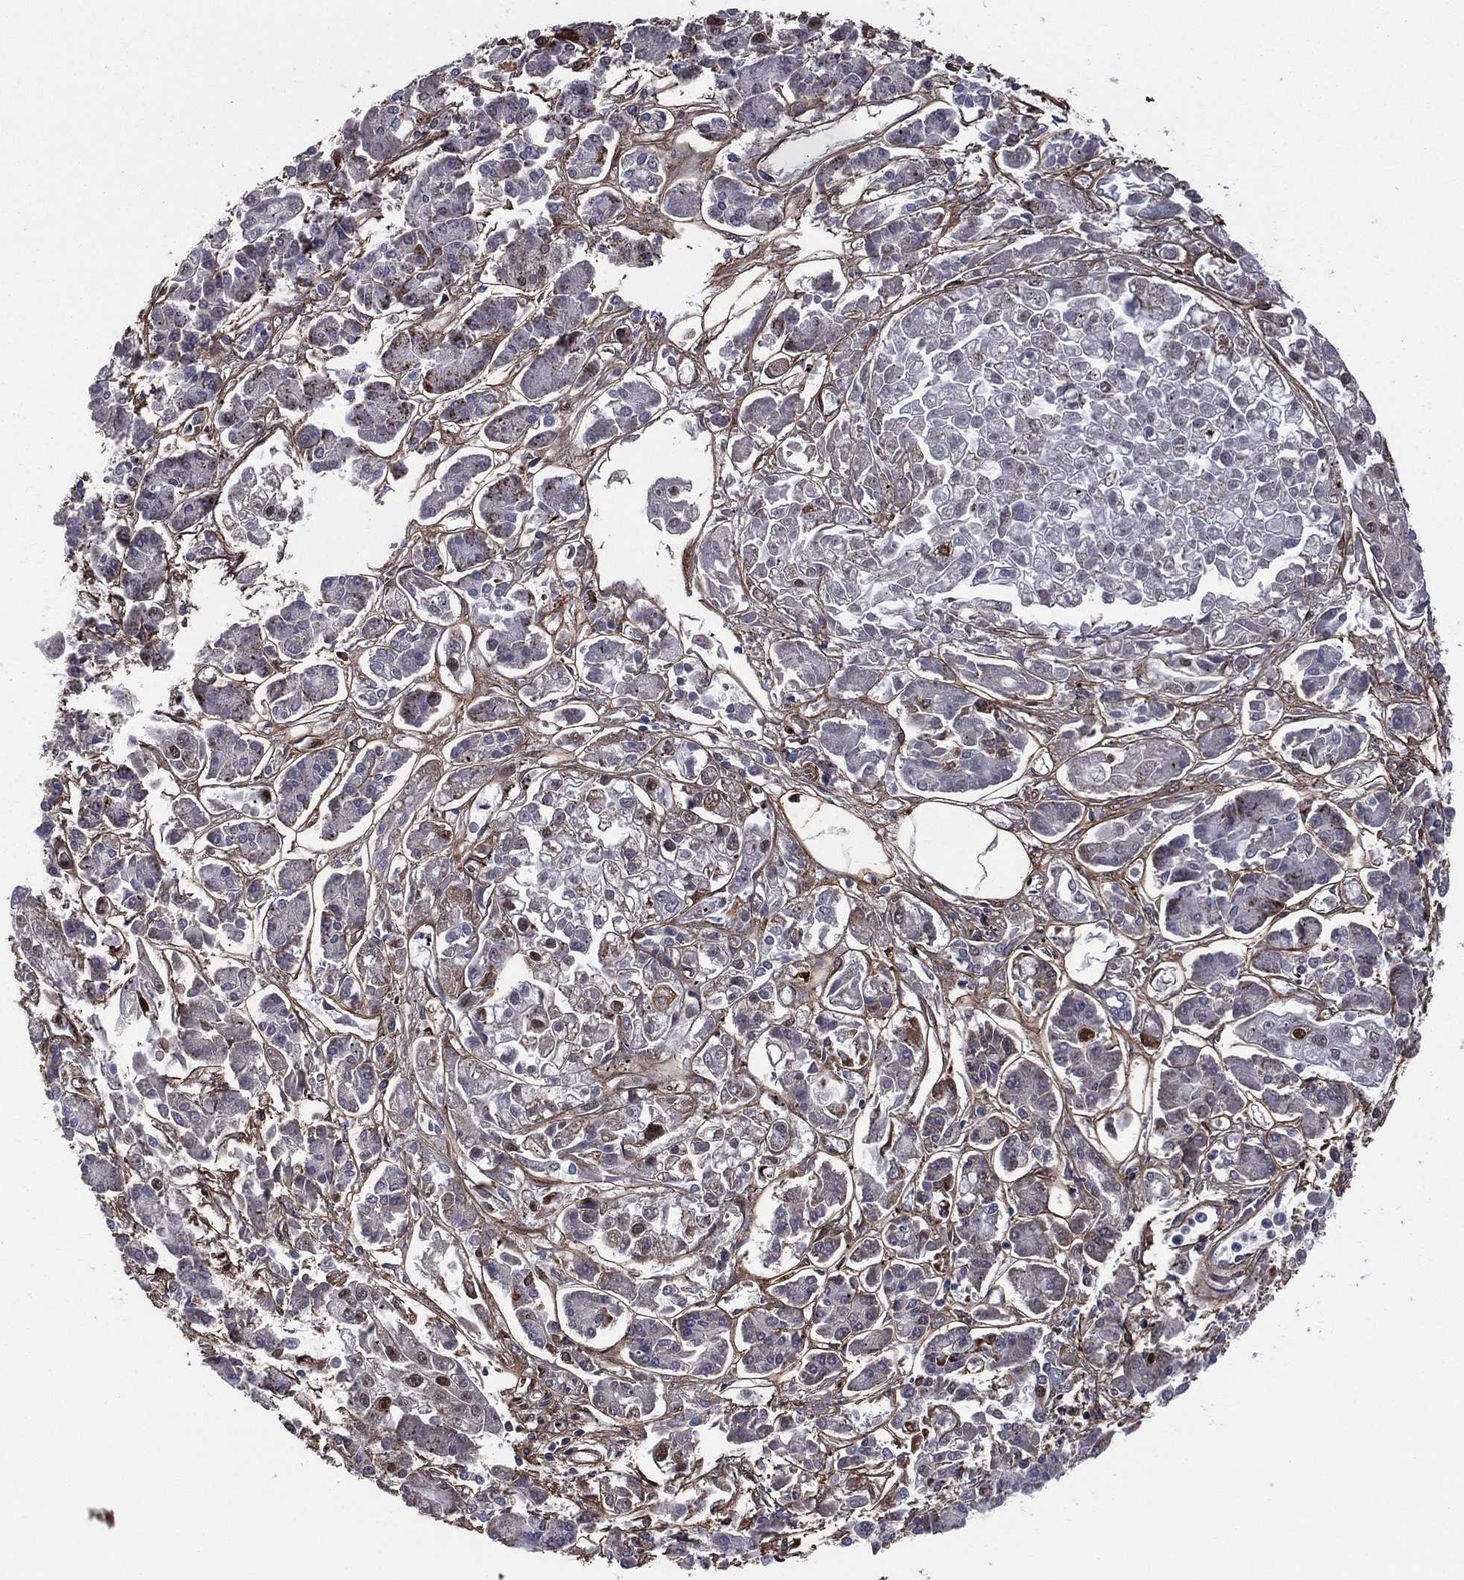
{"staining": {"intensity": "negative", "quantity": "none", "location": "none"}, "tissue": "pancreatic cancer", "cell_type": "Tumor cells", "image_type": "cancer", "snomed": [{"axis": "morphology", "description": "Adenocarcinoma, NOS"}, {"axis": "topography", "description": "Pancreas"}], "caption": "Immunohistochemistry (IHC) of human pancreatic cancer reveals no positivity in tumor cells.", "gene": "TP53BP1", "patient": {"sex": "male", "age": 85}}